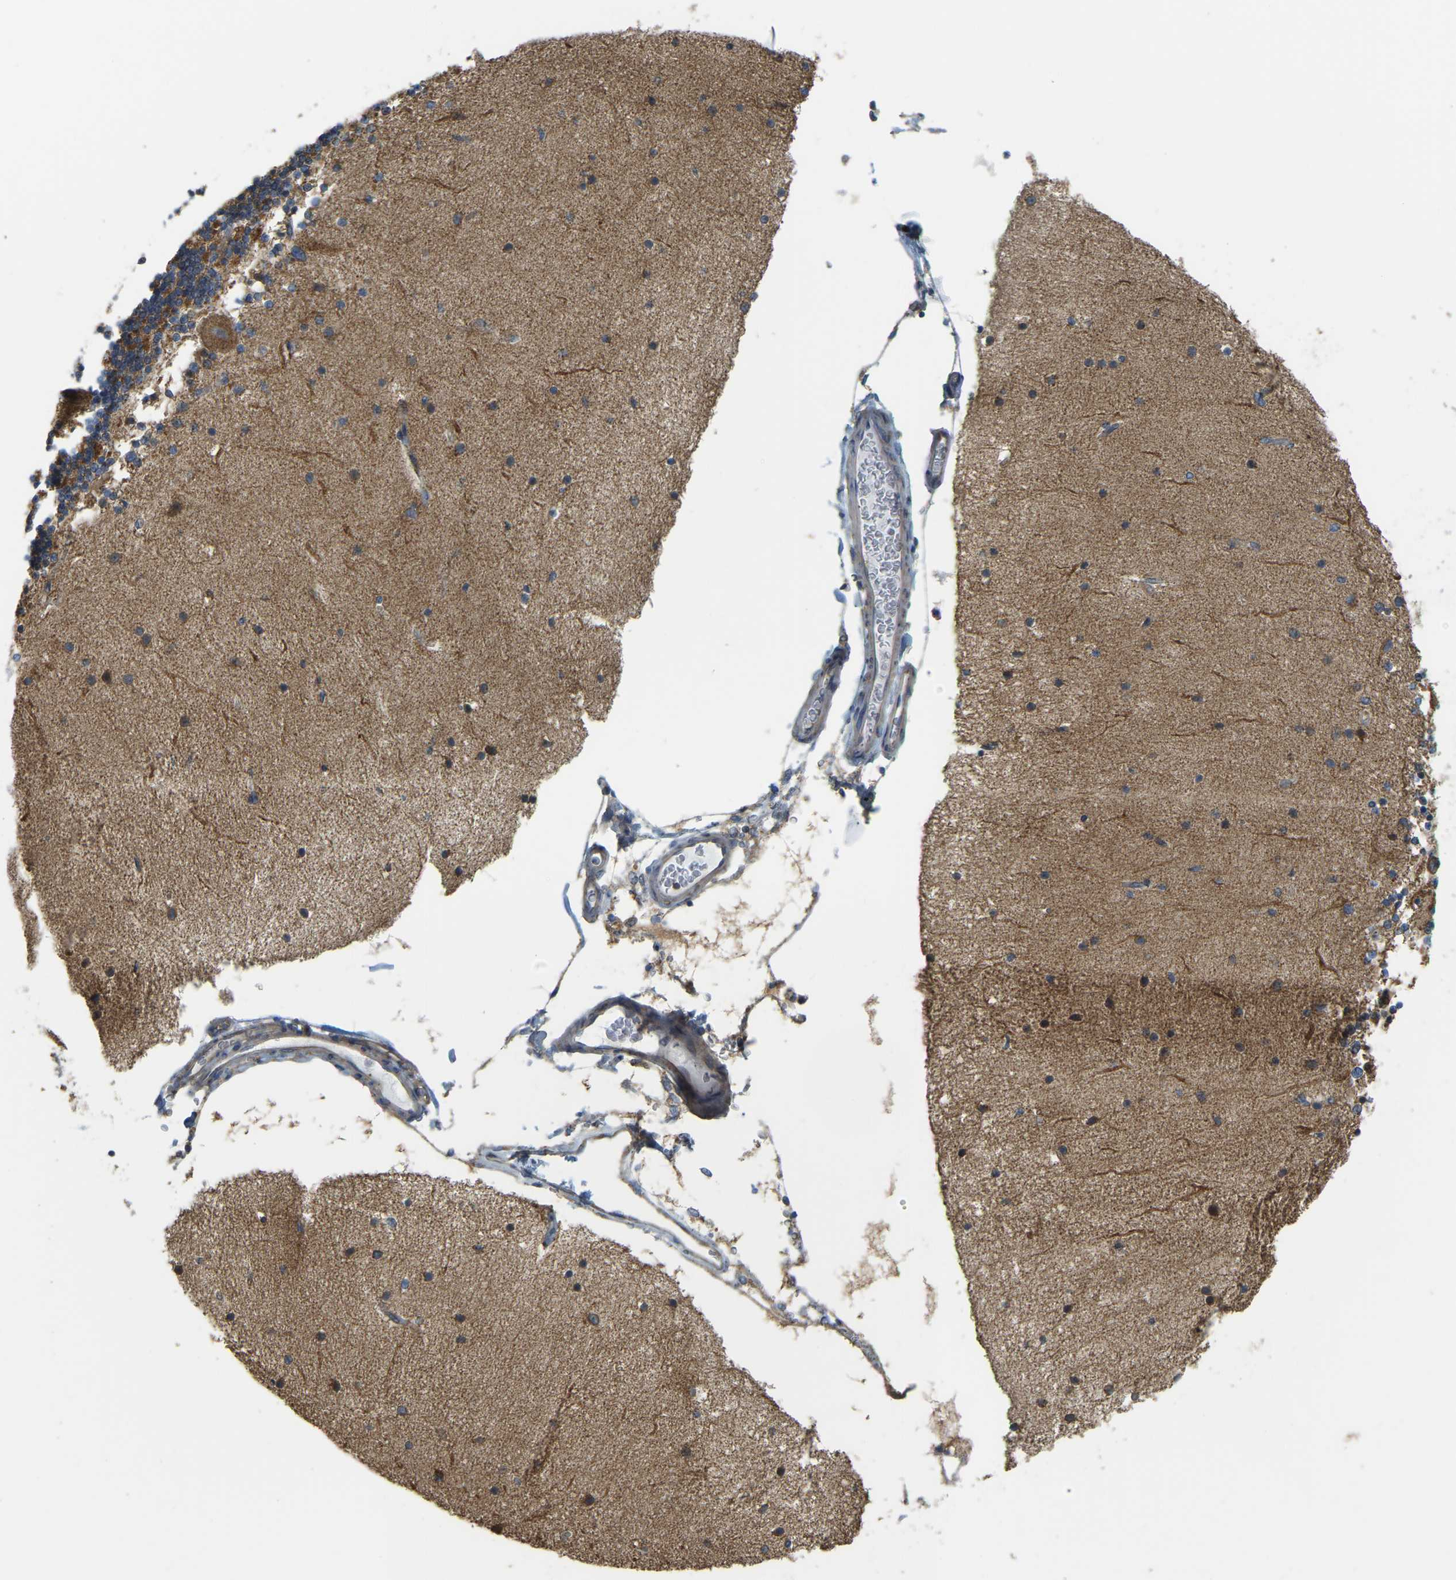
{"staining": {"intensity": "moderate", "quantity": ">75%", "location": "cytoplasmic/membranous"}, "tissue": "cerebellum", "cell_type": "Cells in granular layer", "image_type": "normal", "snomed": [{"axis": "morphology", "description": "Normal tissue, NOS"}, {"axis": "topography", "description": "Cerebellum"}], "caption": "The immunohistochemical stain labels moderate cytoplasmic/membranous positivity in cells in granular layer of benign cerebellum. The staining was performed using DAB to visualize the protein expression in brown, while the nuclei were stained in blue with hematoxylin (Magnification: 20x).", "gene": "PSMD7", "patient": {"sex": "female", "age": 54}}